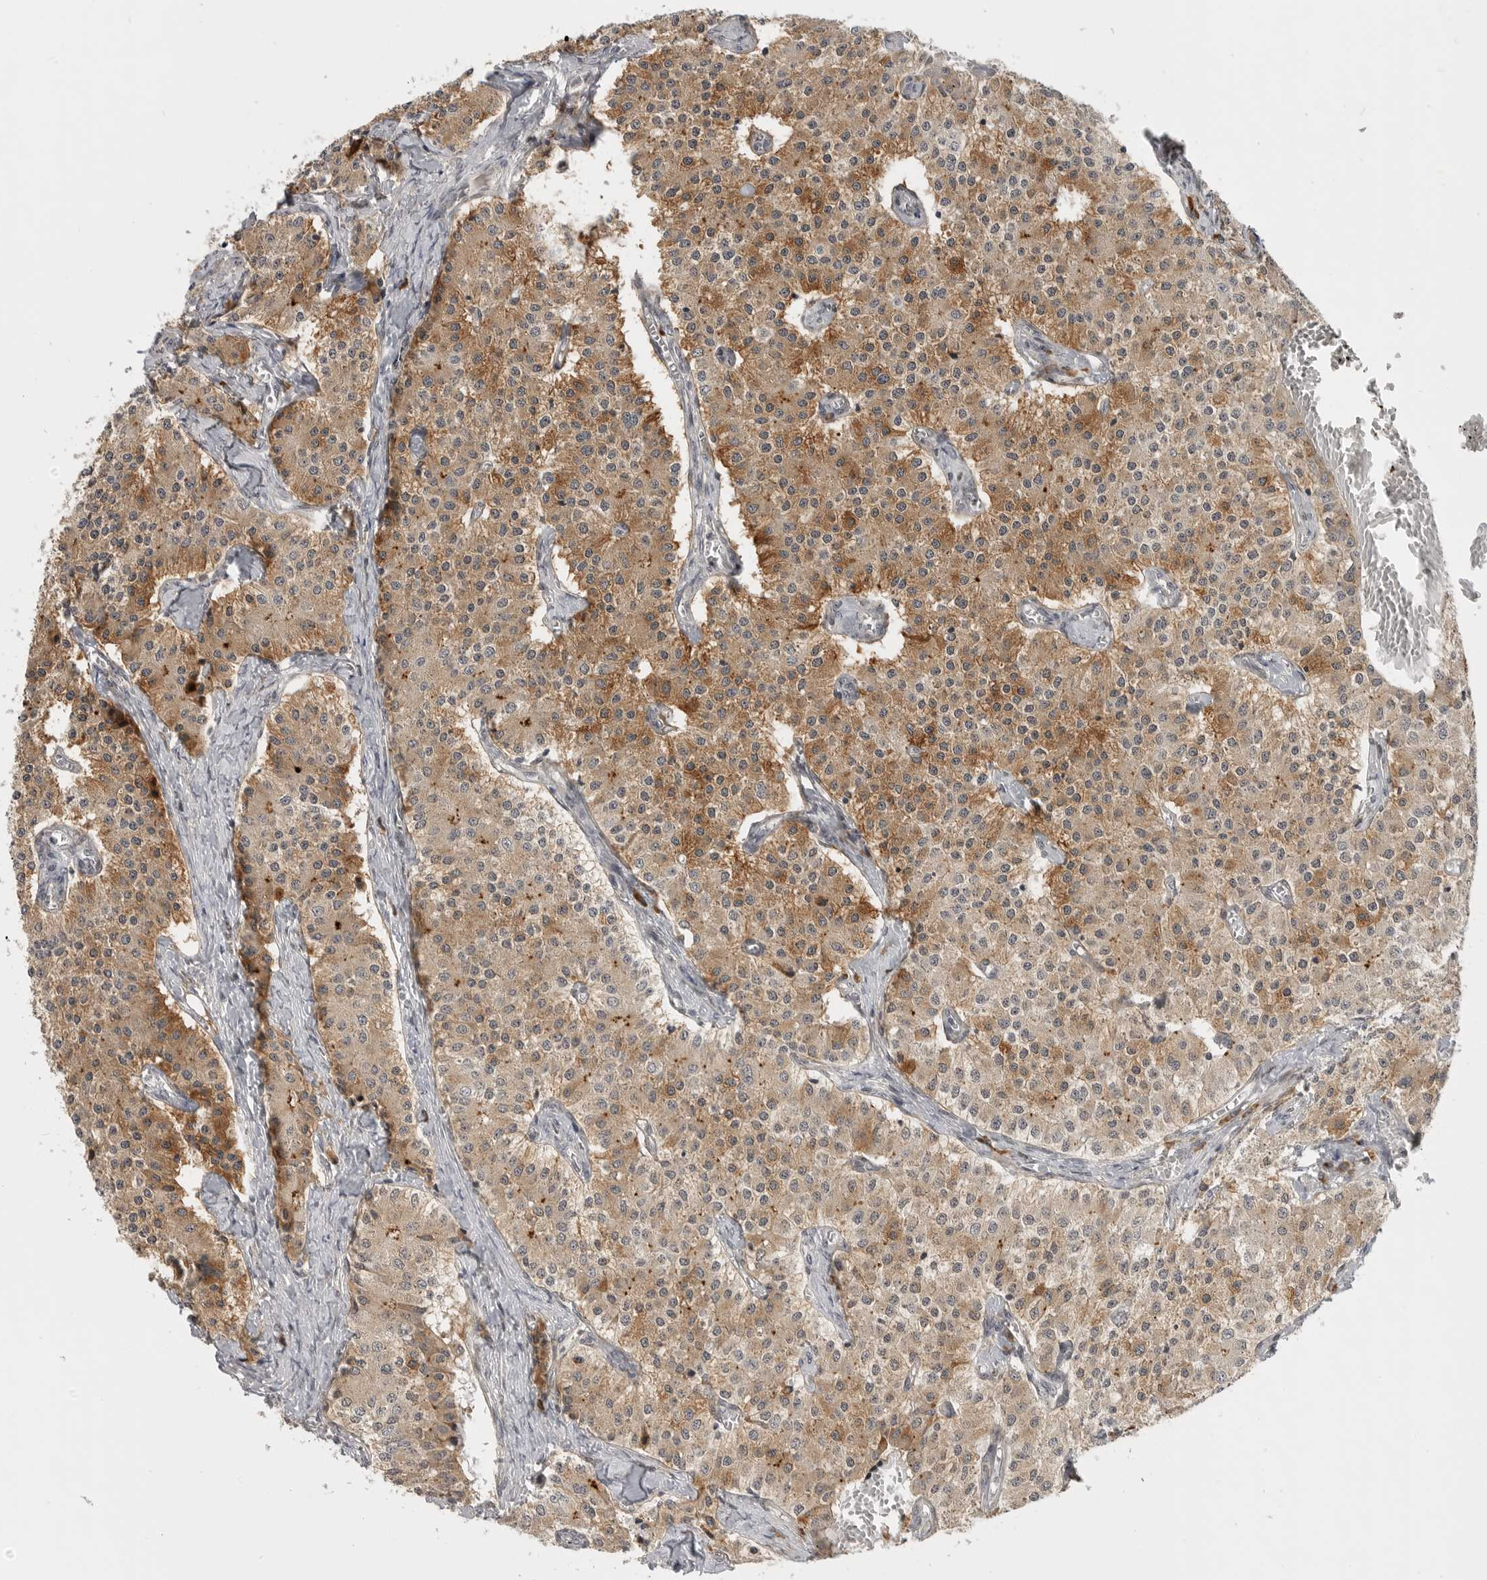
{"staining": {"intensity": "moderate", "quantity": ">75%", "location": "cytoplasmic/membranous"}, "tissue": "carcinoid", "cell_type": "Tumor cells", "image_type": "cancer", "snomed": [{"axis": "morphology", "description": "Carcinoid, malignant, NOS"}, {"axis": "topography", "description": "Colon"}], "caption": "There is medium levels of moderate cytoplasmic/membranous positivity in tumor cells of carcinoid (malignant), as demonstrated by immunohistochemical staining (brown color).", "gene": "CEP295NL", "patient": {"sex": "female", "age": 52}}